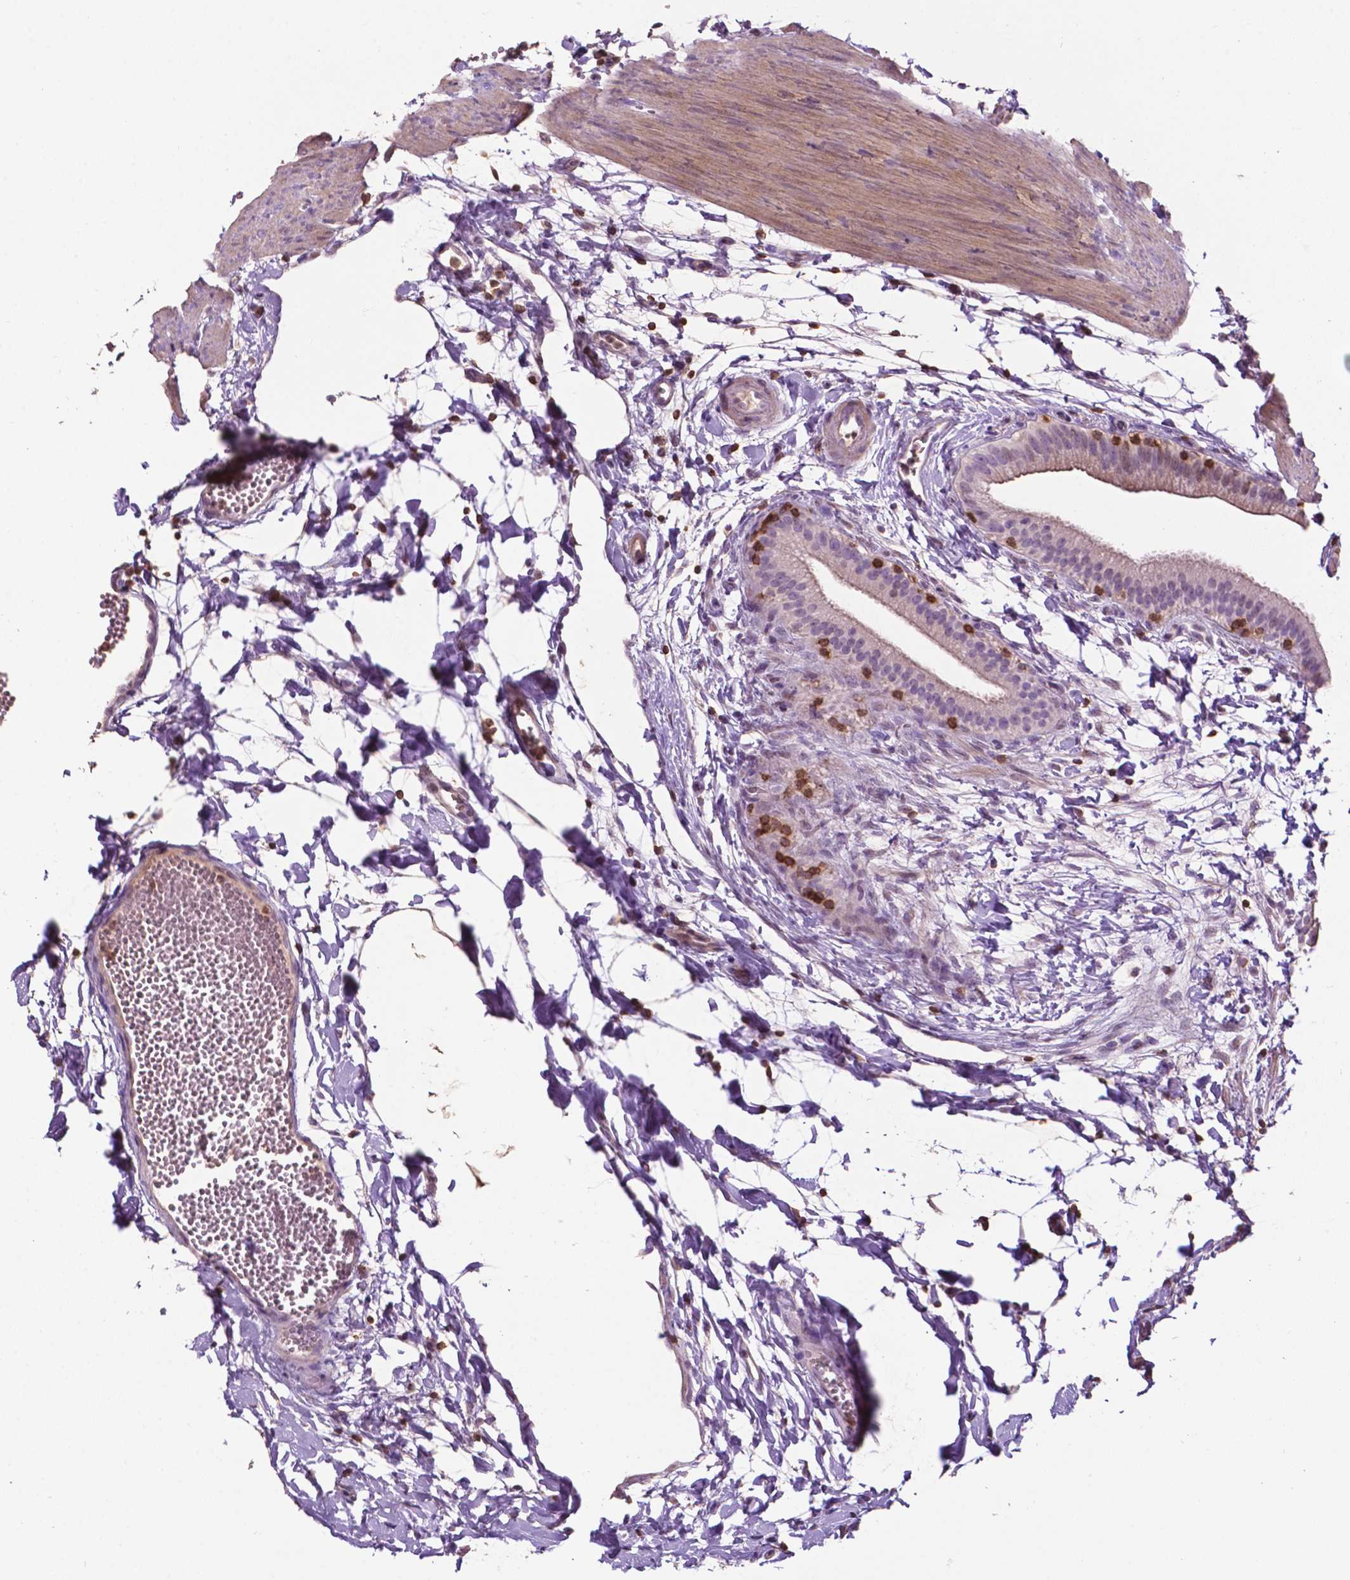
{"staining": {"intensity": "weak", "quantity": "<25%", "location": "cytoplasmic/membranous"}, "tissue": "gallbladder", "cell_type": "Glandular cells", "image_type": "normal", "snomed": [{"axis": "morphology", "description": "Normal tissue, NOS"}, {"axis": "topography", "description": "Gallbladder"}], "caption": "A high-resolution micrograph shows immunohistochemistry (IHC) staining of benign gallbladder, which reveals no significant positivity in glandular cells. (DAB (3,3'-diaminobenzidine) immunohistochemistry with hematoxylin counter stain).", "gene": "TBC1D10C", "patient": {"sex": "female", "age": 63}}